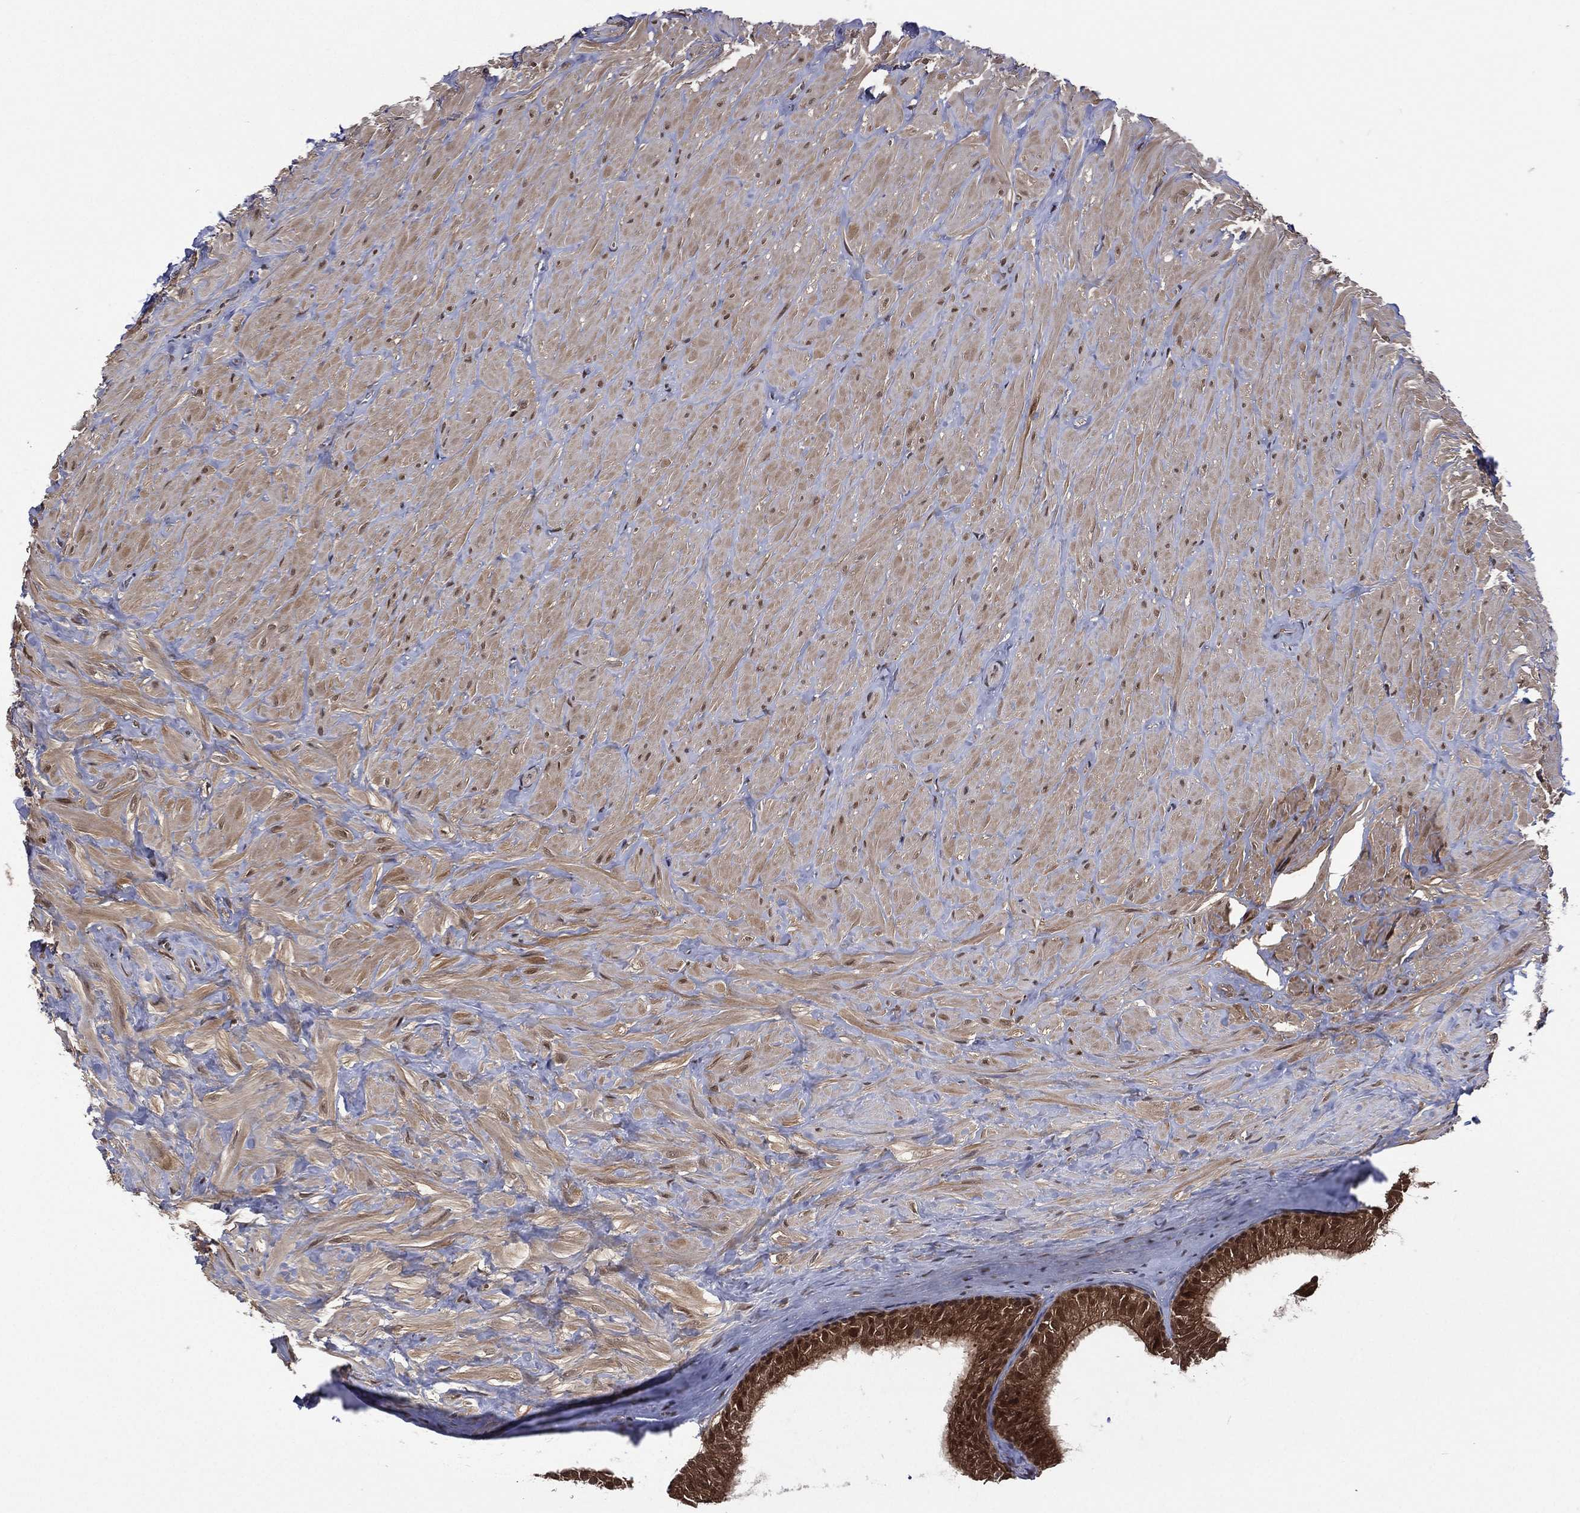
{"staining": {"intensity": "strong", "quantity": ">75%", "location": "cytoplasmic/membranous,nuclear"}, "tissue": "epididymis", "cell_type": "Glandular cells", "image_type": "normal", "snomed": [{"axis": "morphology", "description": "Normal tissue, NOS"}, {"axis": "topography", "description": "Epididymis"}], "caption": "Immunohistochemistry (IHC) micrograph of unremarkable epididymis: human epididymis stained using IHC reveals high levels of strong protein expression localized specifically in the cytoplasmic/membranous,nuclear of glandular cells, appearing as a cytoplasmic/membranous,nuclear brown color.", "gene": "MTAP", "patient": {"sex": "male", "age": 32}}